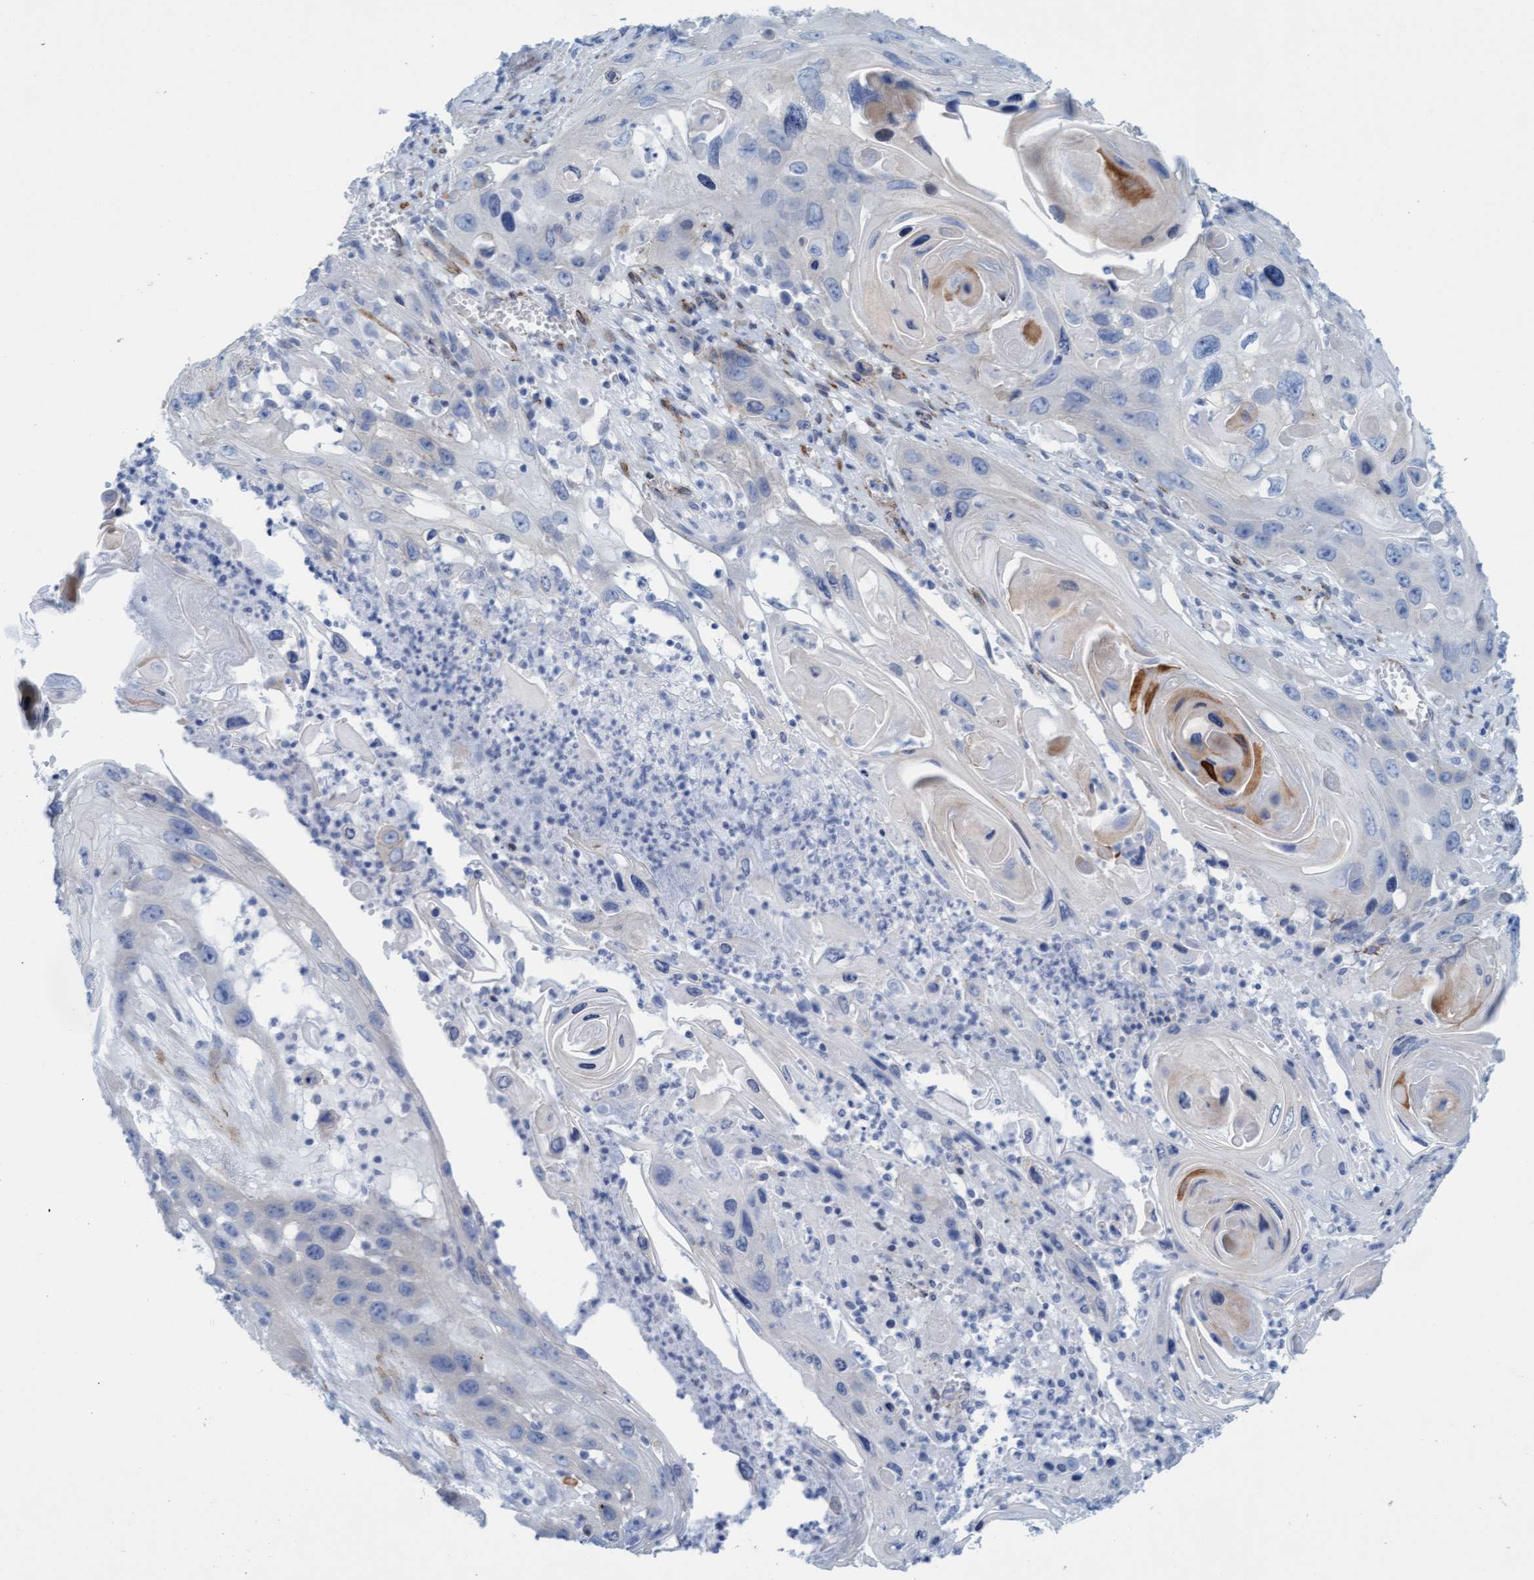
{"staining": {"intensity": "moderate", "quantity": "<25%", "location": "cytoplasmic/membranous"}, "tissue": "skin cancer", "cell_type": "Tumor cells", "image_type": "cancer", "snomed": [{"axis": "morphology", "description": "Squamous cell carcinoma, NOS"}, {"axis": "topography", "description": "Skin"}], "caption": "The immunohistochemical stain highlights moderate cytoplasmic/membranous expression in tumor cells of squamous cell carcinoma (skin) tissue. The staining was performed using DAB to visualize the protein expression in brown, while the nuclei were stained in blue with hematoxylin (Magnification: 20x).", "gene": "MTFR1", "patient": {"sex": "male", "age": 55}}